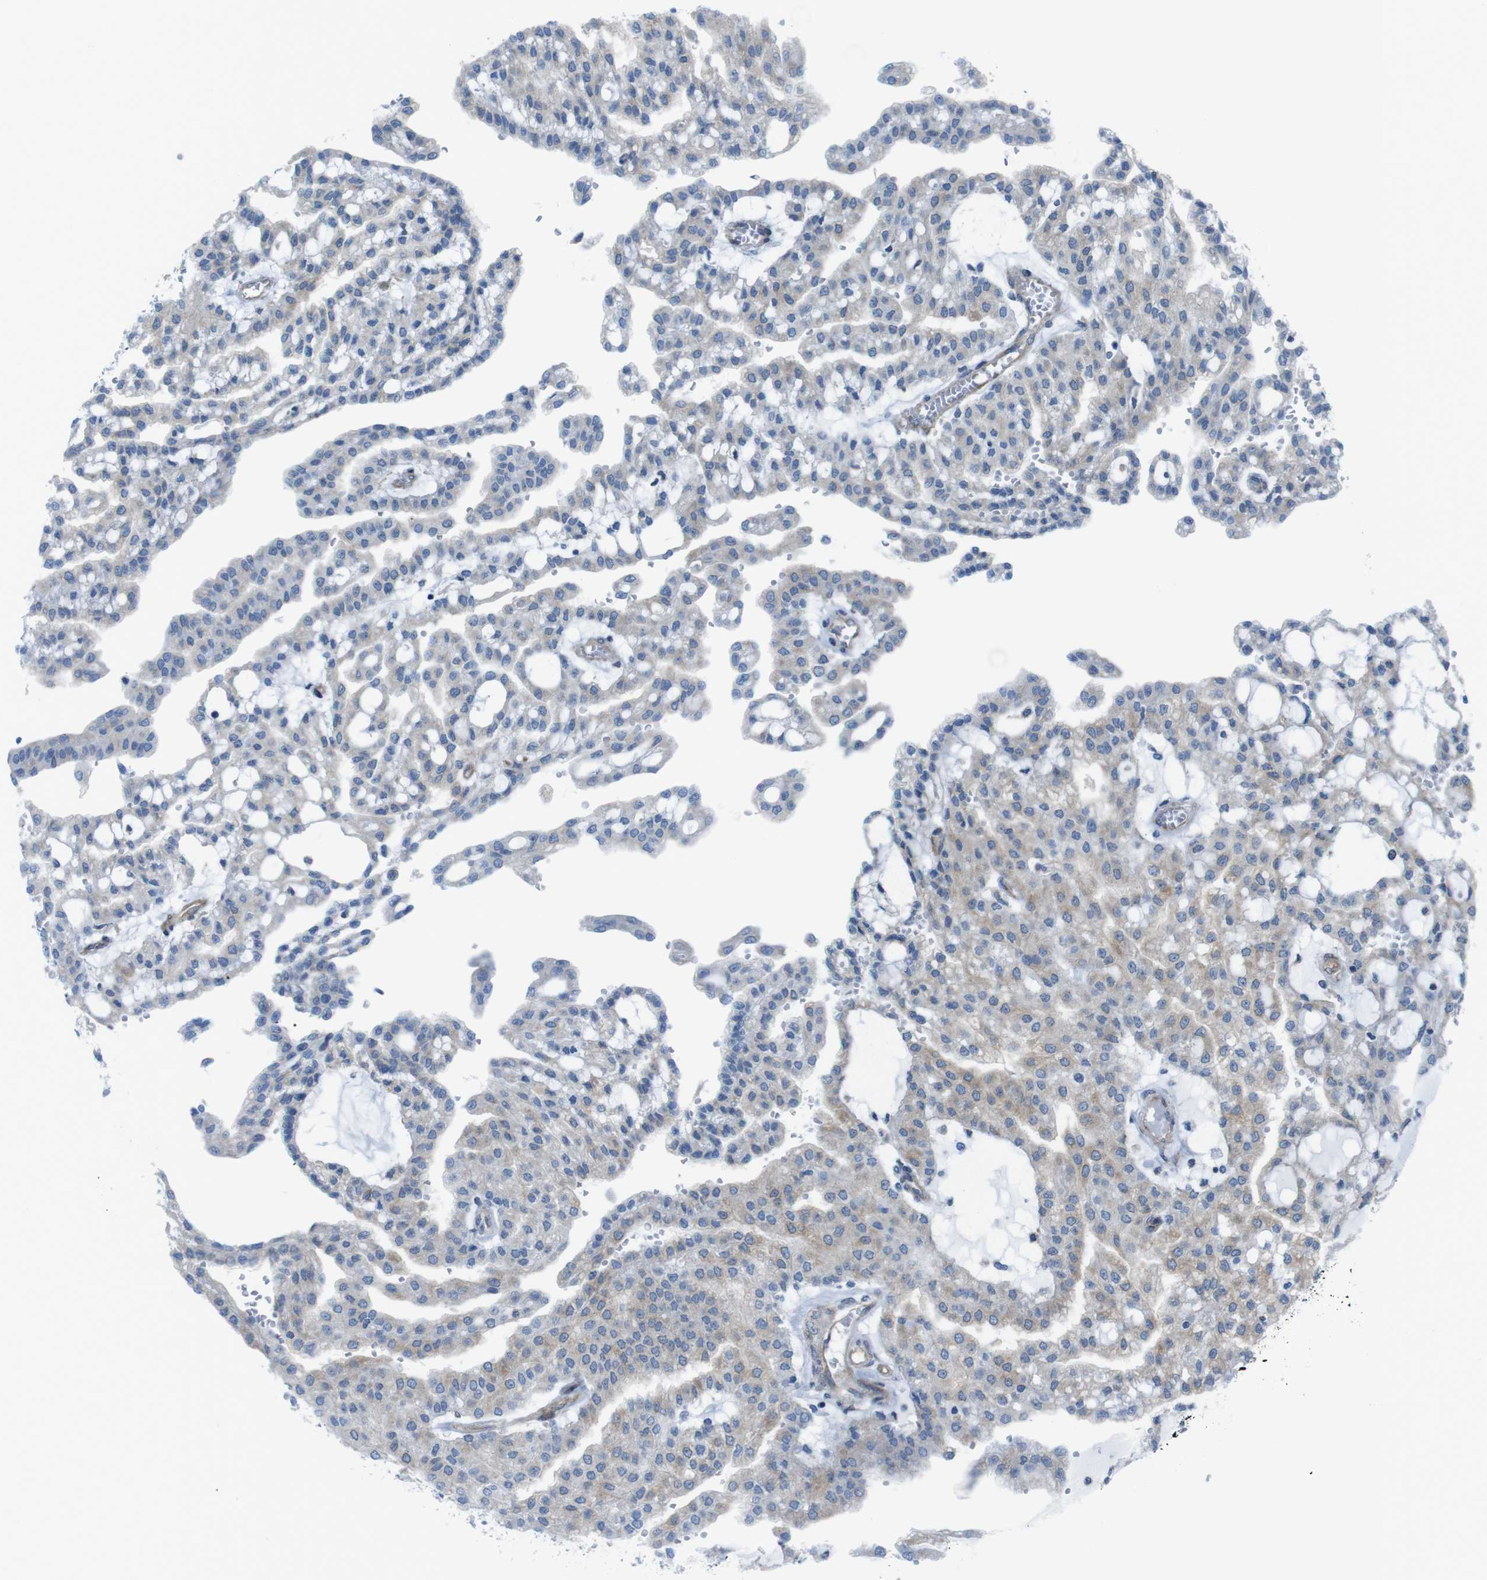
{"staining": {"intensity": "weak", "quantity": "25%-75%", "location": "cytoplasmic/membranous"}, "tissue": "renal cancer", "cell_type": "Tumor cells", "image_type": "cancer", "snomed": [{"axis": "morphology", "description": "Adenocarcinoma, NOS"}, {"axis": "topography", "description": "Kidney"}], "caption": "Adenocarcinoma (renal) was stained to show a protein in brown. There is low levels of weak cytoplasmic/membranous staining in about 25%-75% of tumor cells. (DAB = brown stain, brightfield microscopy at high magnification).", "gene": "DIAPH2", "patient": {"sex": "male", "age": 63}}